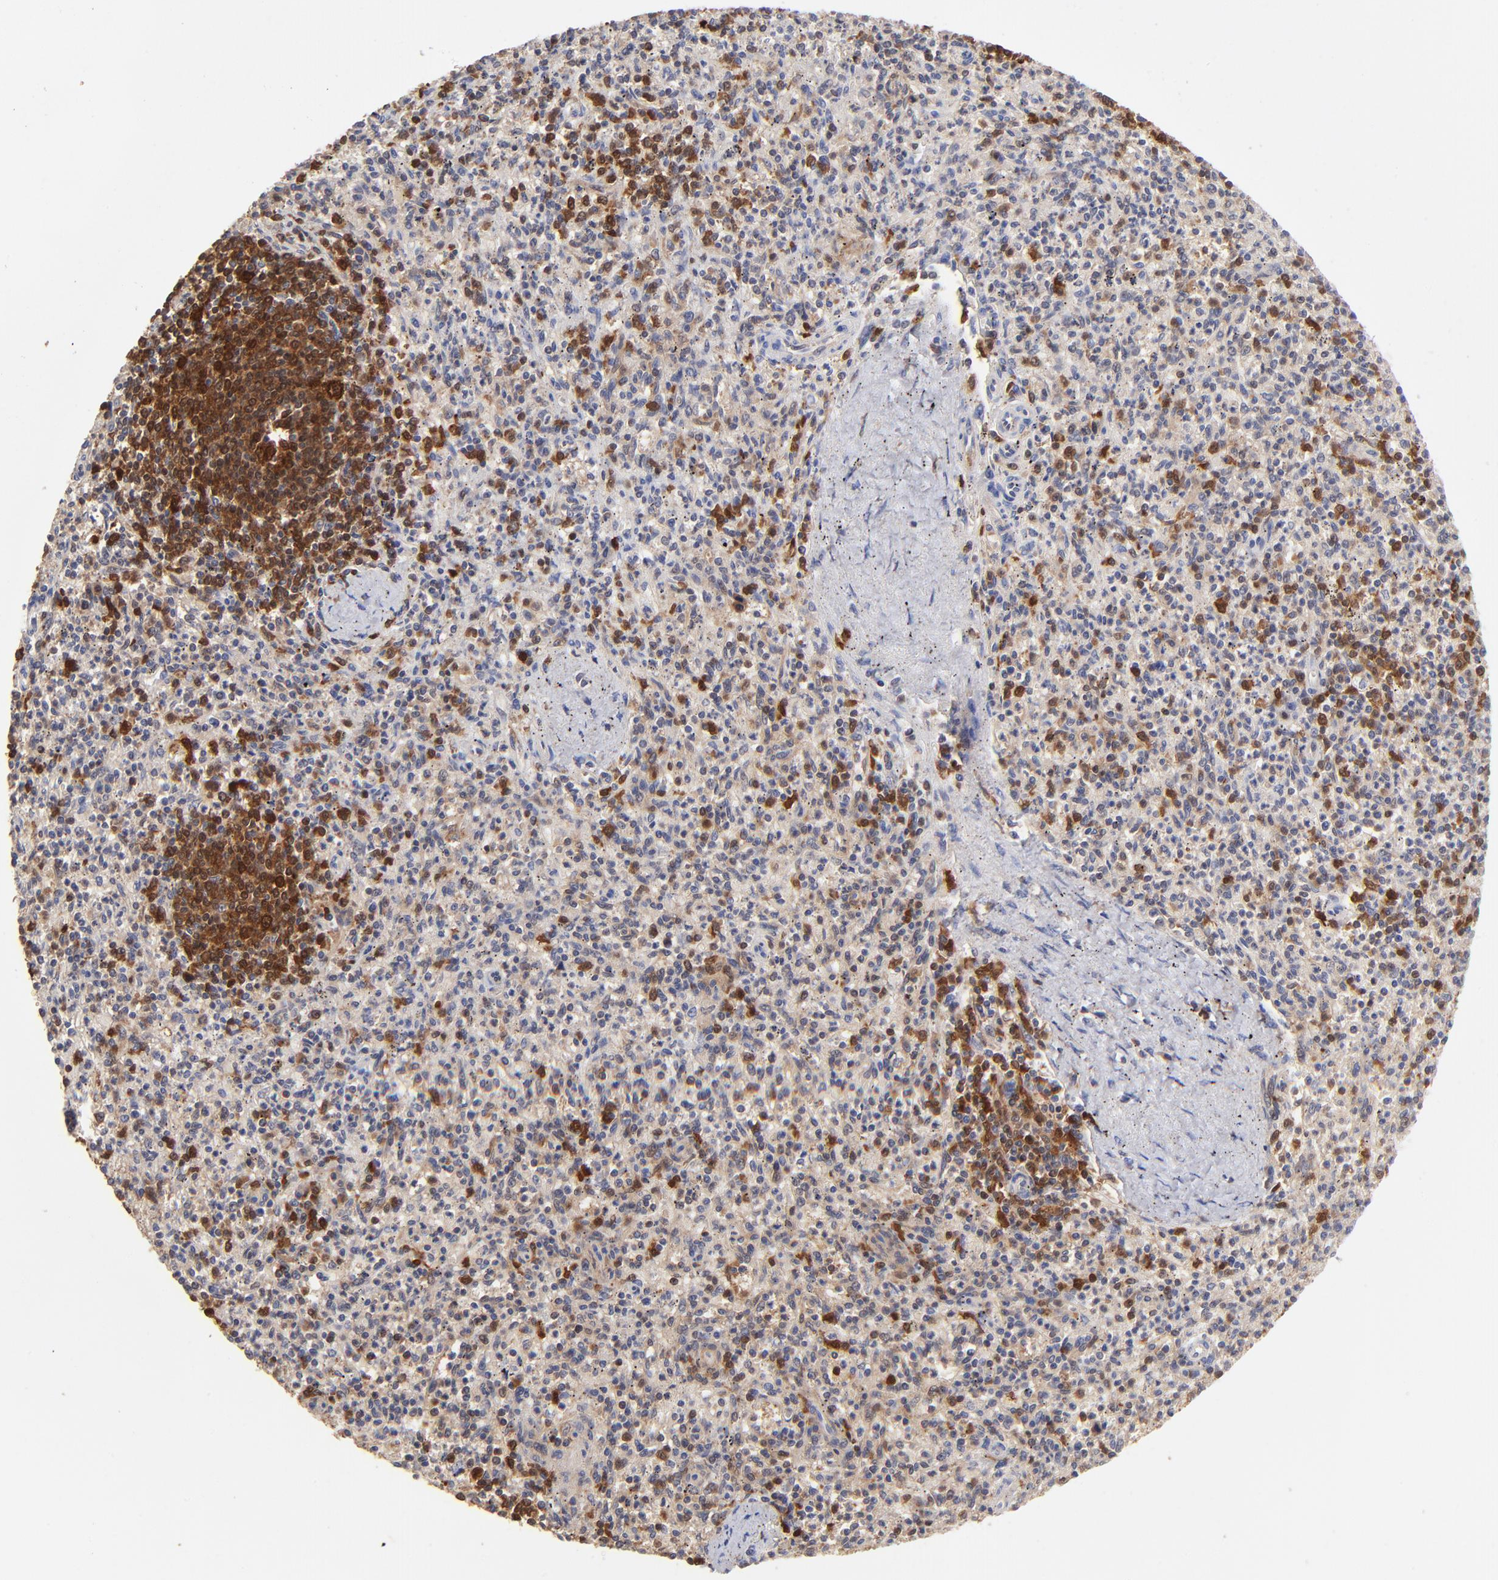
{"staining": {"intensity": "moderate", "quantity": "<25%", "location": "cytoplasmic/membranous,nuclear"}, "tissue": "spleen", "cell_type": "Cells in red pulp", "image_type": "normal", "snomed": [{"axis": "morphology", "description": "Normal tissue, NOS"}, {"axis": "topography", "description": "Spleen"}], "caption": "Moderate cytoplasmic/membranous,nuclear expression for a protein is seen in about <25% of cells in red pulp of unremarkable spleen using IHC.", "gene": "DCTPP1", "patient": {"sex": "male", "age": 72}}